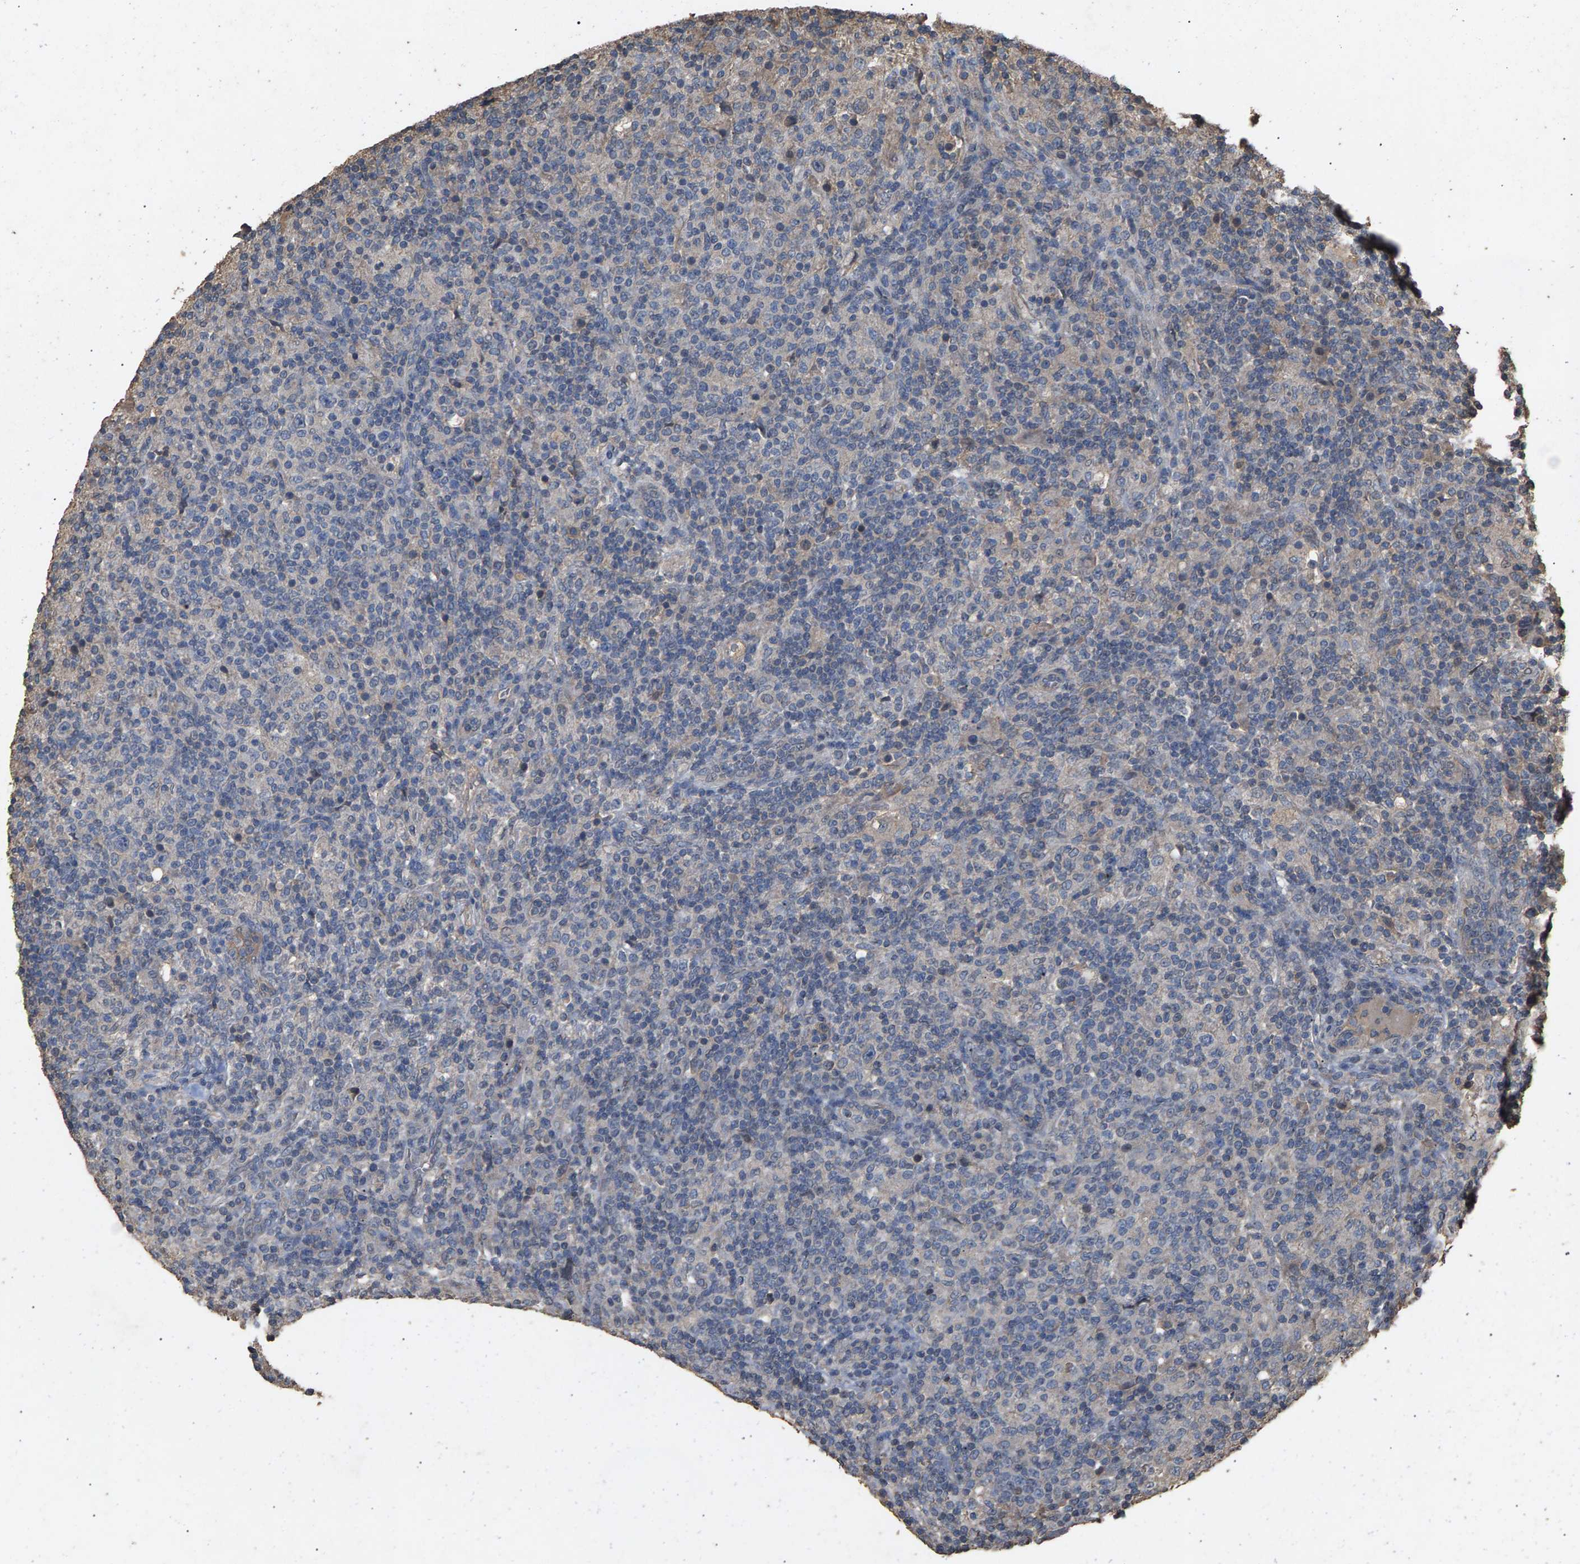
{"staining": {"intensity": "negative", "quantity": "none", "location": "none"}, "tissue": "lymphoma", "cell_type": "Tumor cells", "image_type": "cancer", "snomed": [{"axis": "morphology", "description": "Hodgkin's disease, NOS"}, {"axis": "topography", "description": "Lymph node"}], "caption": "Immunohistochemistry of Hodgkin's disease shows no expression in tumor cells. Nuclei are stained in blue.", "gene": "HTRA3", "patient": {"sex": "male", "age": 70}}